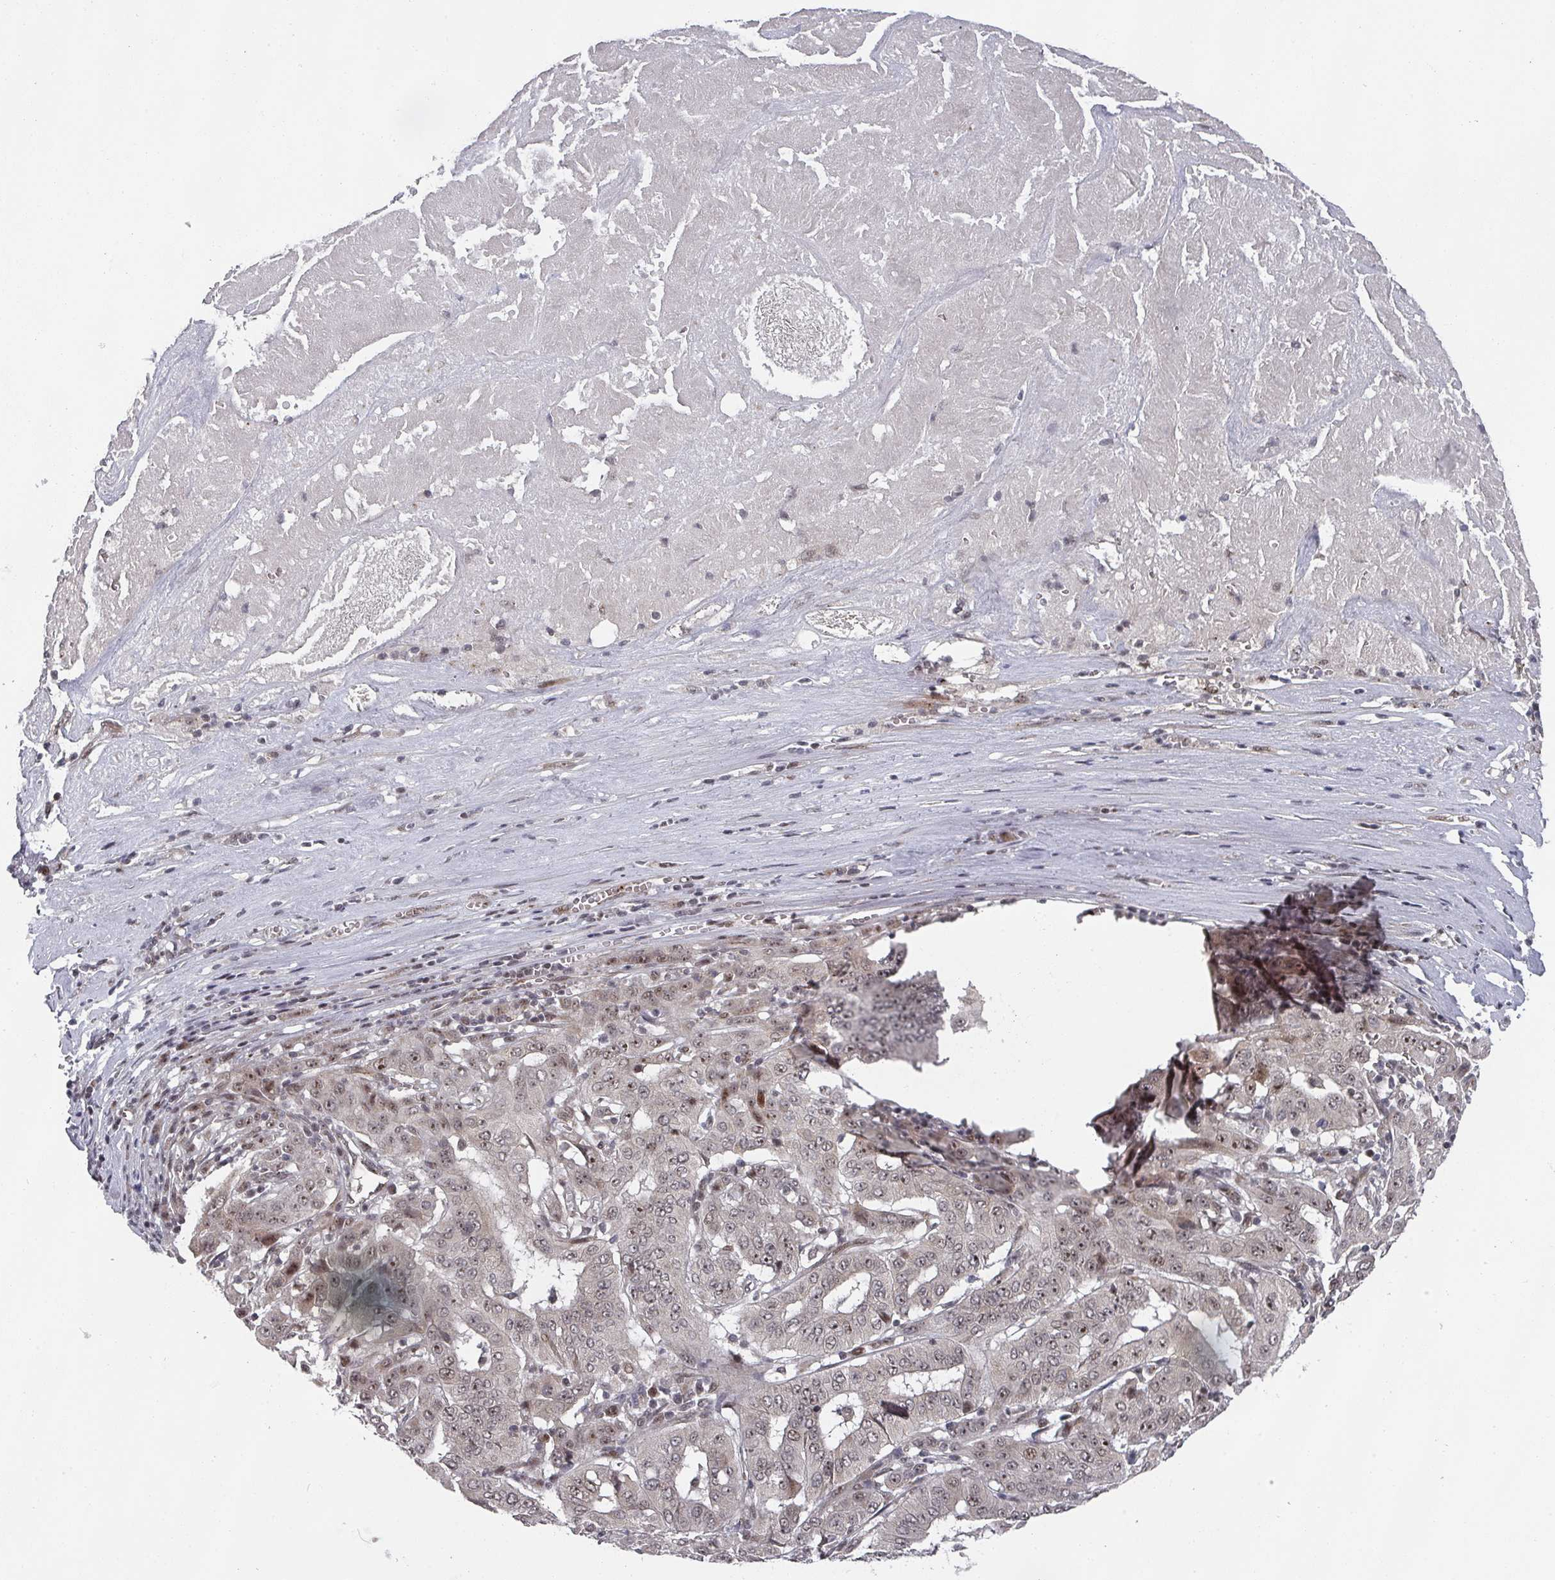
{"staining": {"intensity": "weak", "quantity": ">75%", "location": "nuclear"}, "tissue": "pancreatic cancer", "cell_type": "Tumor cells", "image_type": "cancer", "snomed": [{"axis": "morphology", "description": "Adenocarcinoma, NOS"}, {"axis": "topography", "description": "Pancreas"}], "caption": "Pancreatic adenocarcinoma tissue demonstrates weak nuclear expression in approximately >75% of tumor cells, visualized by immunohistochemistry.", "gene": "KIF1C", "patient": {"sex": "male", "age": 63}}